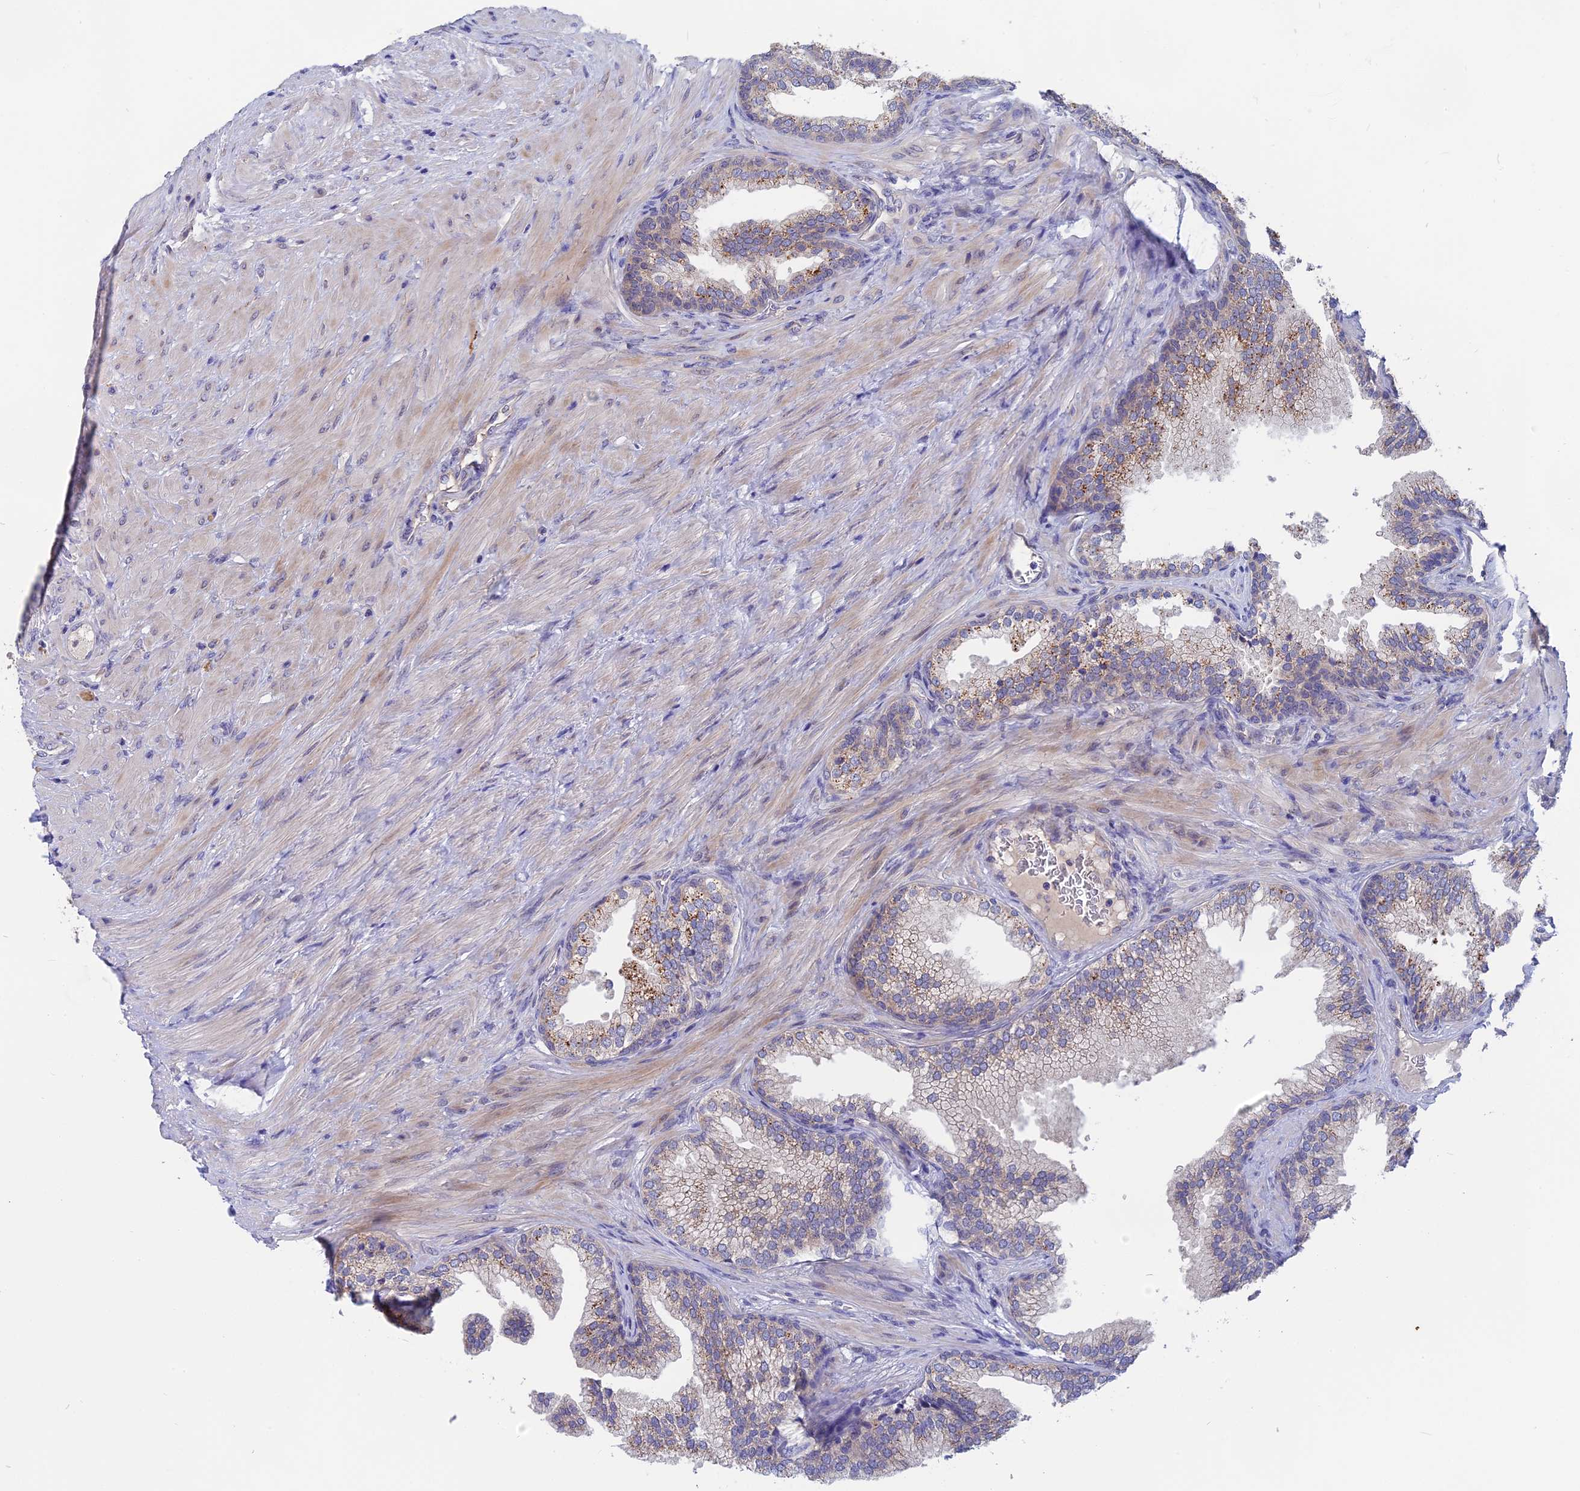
{"staining": {"intensity": "moderate", "quantity": "<25%", "location": "cytoplasmic/membranous"}, "tissue": "prostate", "cell_type": "Glandular cells", "image_type": "normal", "snomed": [{"axis": "morphology", "description": "Normal tissue, NOS"}, {"axis": "topography", "description": "Prostate"}], "caption": "Normal prostate shows moderate cytoplasmic/membranous positivity in about <25% of glandular cells.", "gene": "TENT4B", "patient": {"sex": "male", "age": 76}}